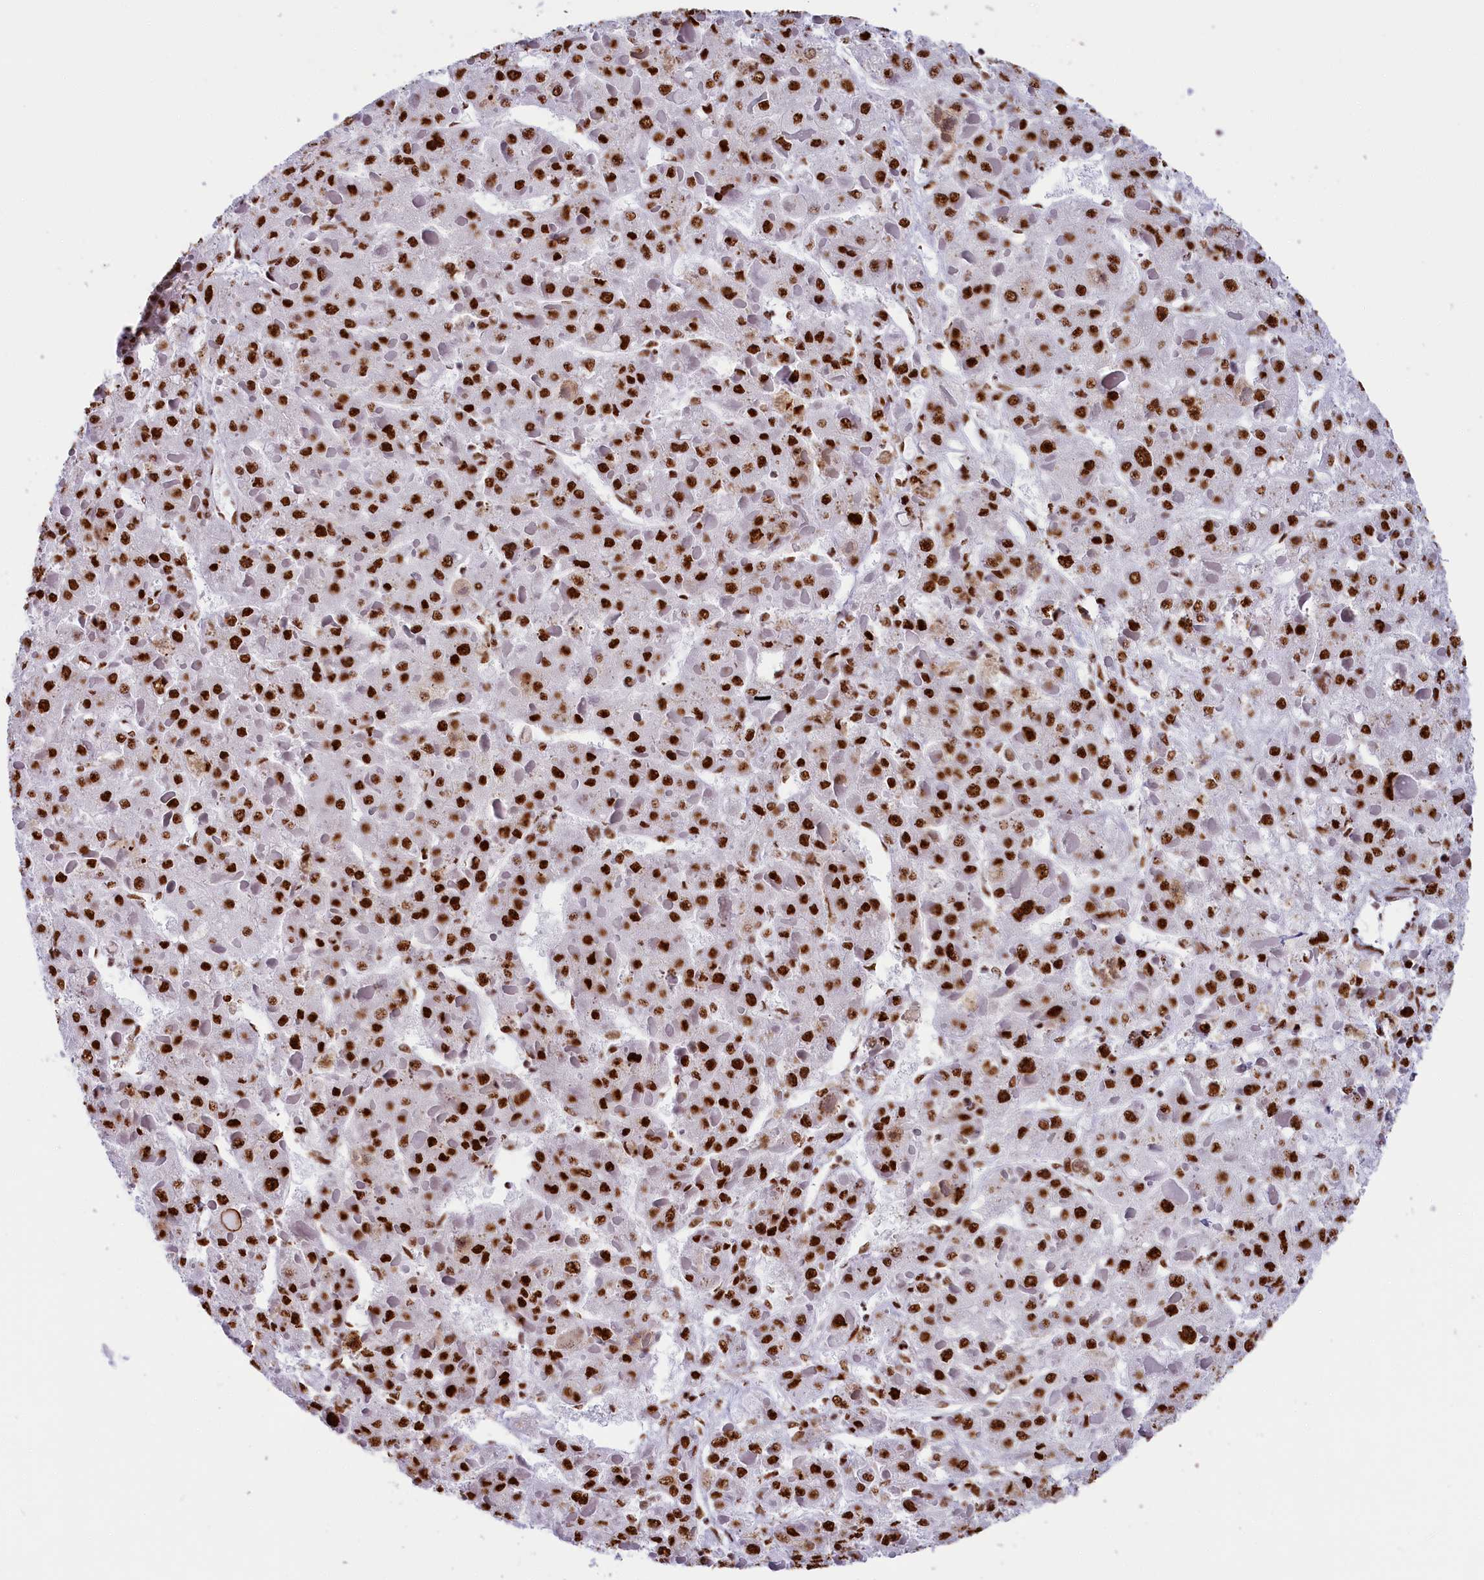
{"staining": {"intensity": "strong", "quantity": ">75%", "location": "nuclear"}, "tissue": "liver cancer", "cell_type": "Tumor cells", "image_type": "cancer", "snomed": [{"axis": "morphology", "description": "Carcinoma, Hepatocellular, NOS"}, {"axis": "topography", "description": "Liver"}], "caption": "Immunohistochemical staining of human liver cancer (hepatocellular carcinoma) shows high levels of strong nuclear expression in approximately >75% of tumor cells. Nuclei are stained in blue.", "gene": "SNRNP70", "patient": {"sex": "female", "age": 73}}